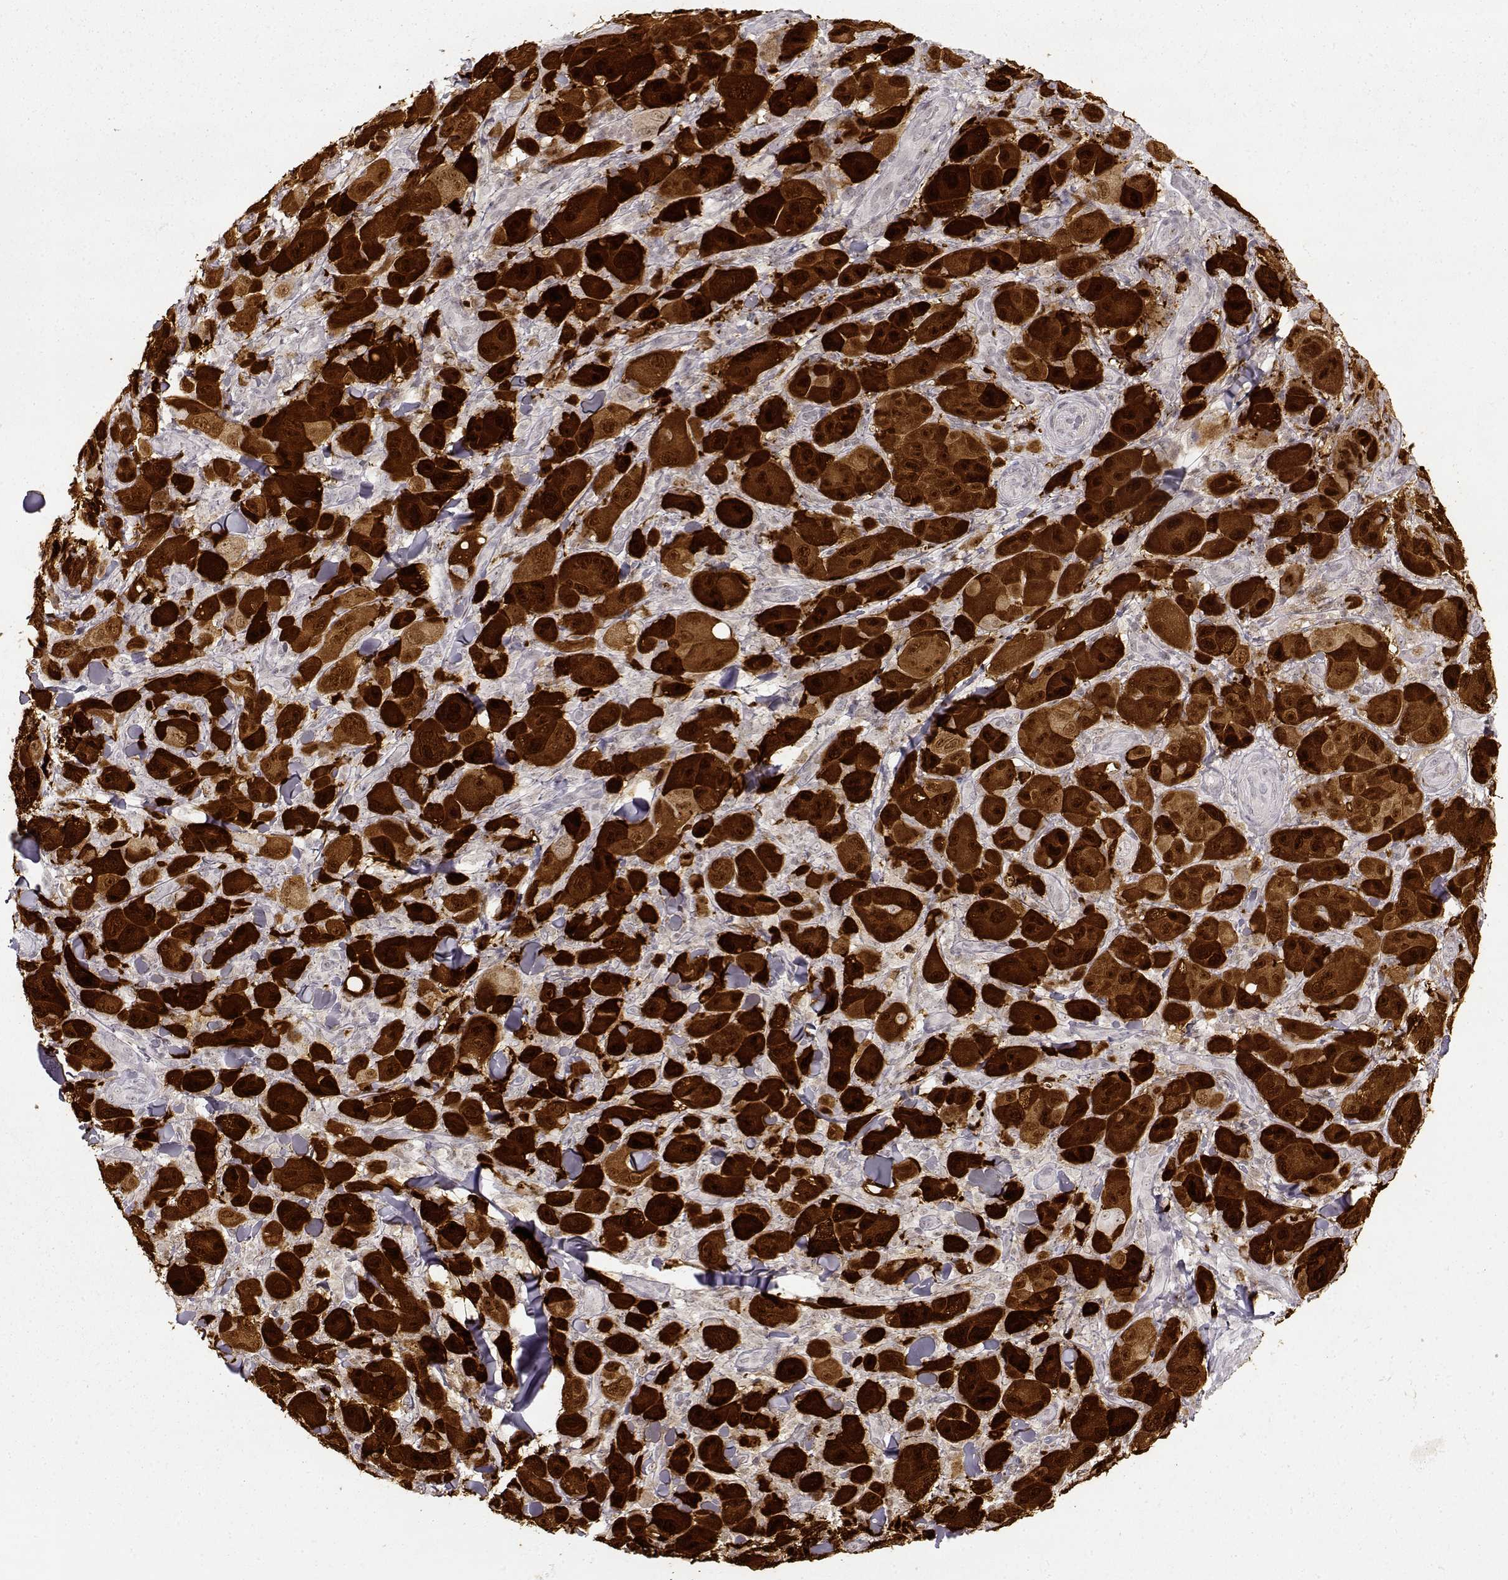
{"staining": {"intensity": "strong", "quantity": ">75%", "location": "cytoplasmic/membranous,nuclear"}, "tissue": "melanoma", "cell_type": "Tumor cells", "image_type": "cancer", "snomed": [{"axis": "morphology", "description": "Malignant melanoma, NOS"}, {"axis": "topography", "description": "Skin"}], "caption": "Malignant melanoma stained with a protein marker exhibits strong staining in tumor cells.", "gene": "S100B", "patient": {"sex": "female", "age": 87}}